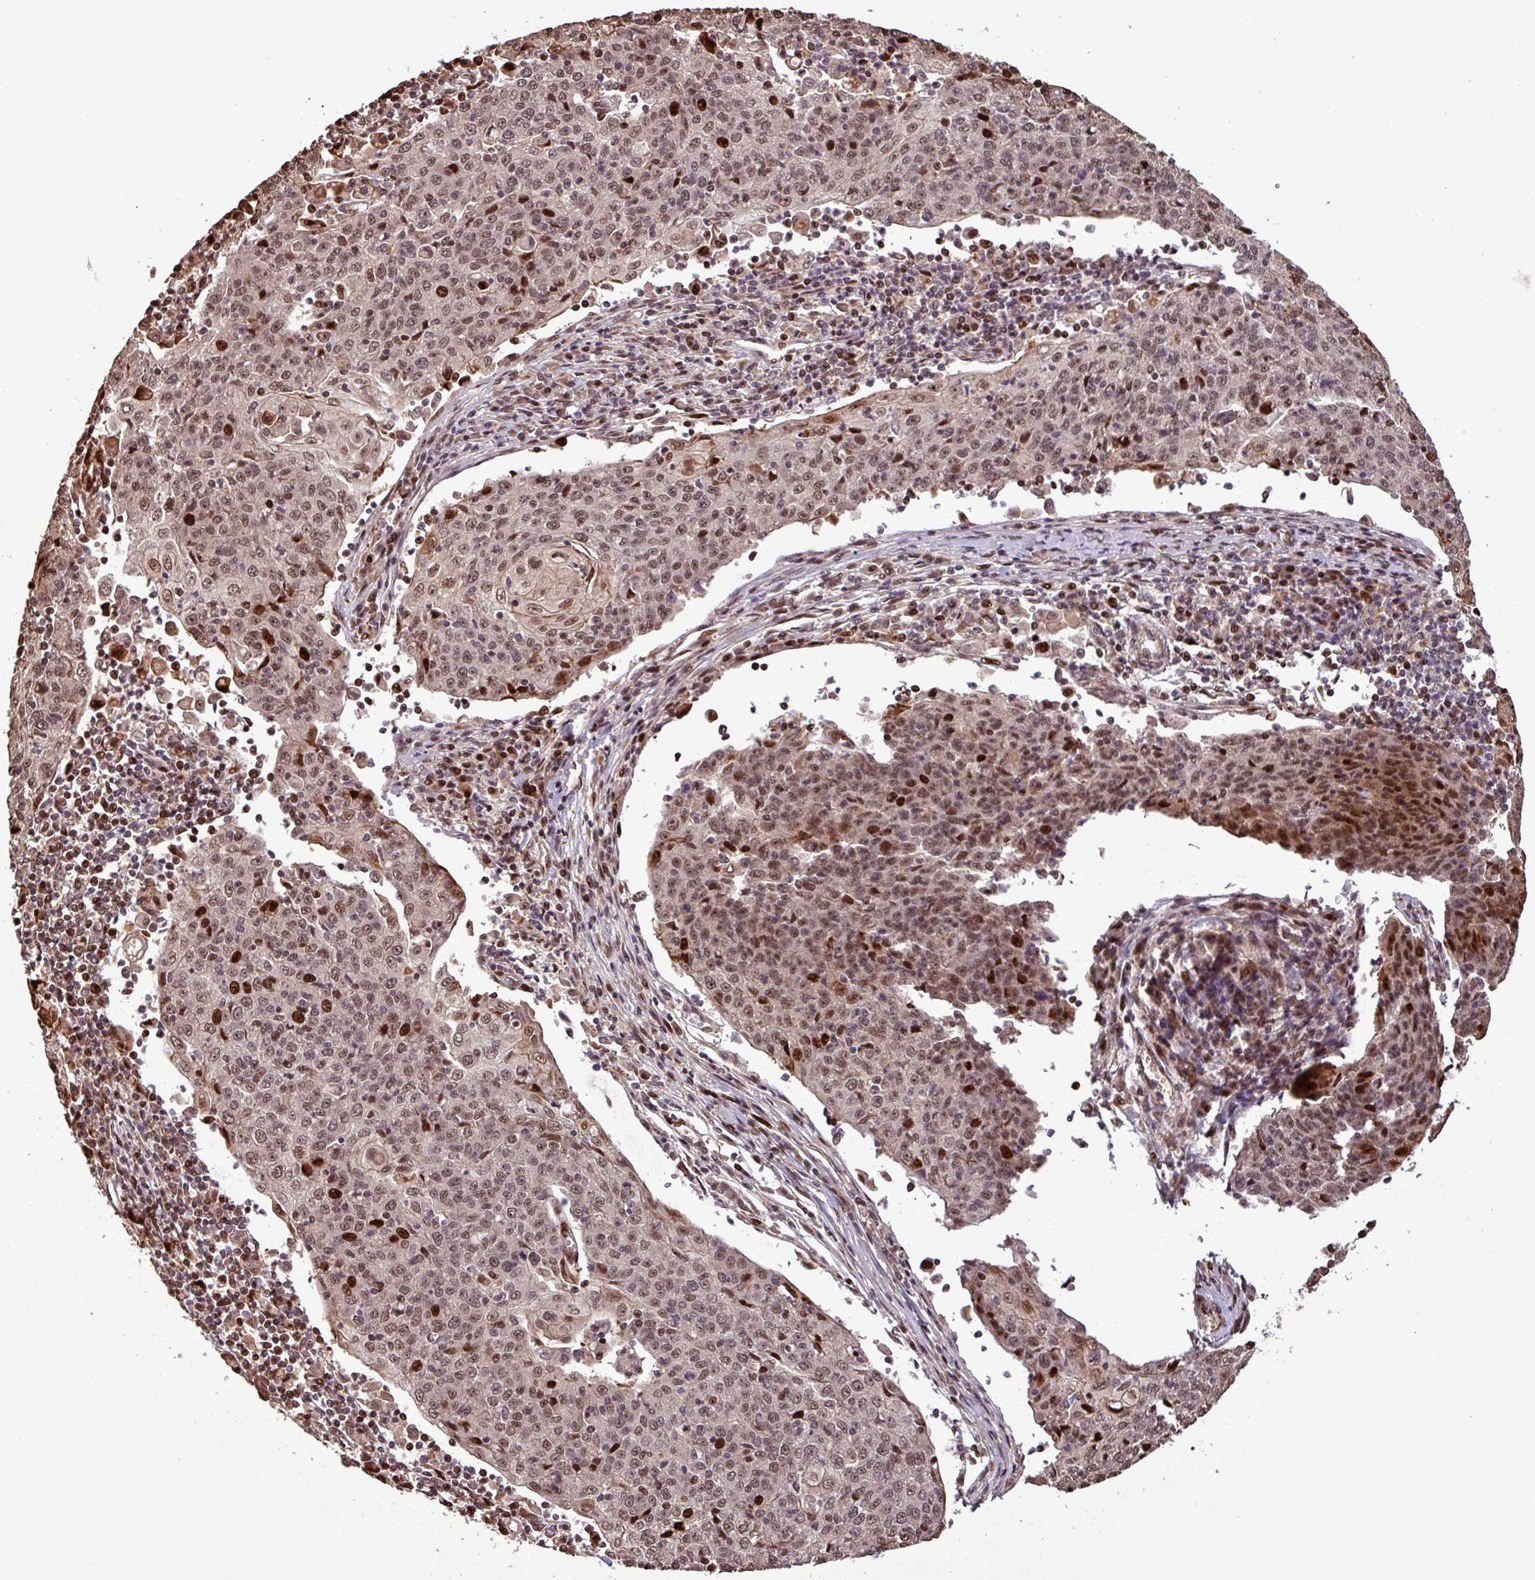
{"staining": {"intensity": "strong", "quantity": "25%-75%", "location": "nuclear"}, "tissue": "cervical cancer", "cell_type": "Tumor cells", "image_type": "cancer", "snomed": [{"axis": "morphology", "description": "Squamous cell carcinoma, NOS"}, {"axis": "topography", "description": "Cervix"}], "caption": "Cervical cancer stained for a protein (brown) demonstrates strong nuclear positive expression in approximately 25%-75% of tumor cells.", "gene": "SLC22A24", "patient": {"sex": "female", "age": 48}}